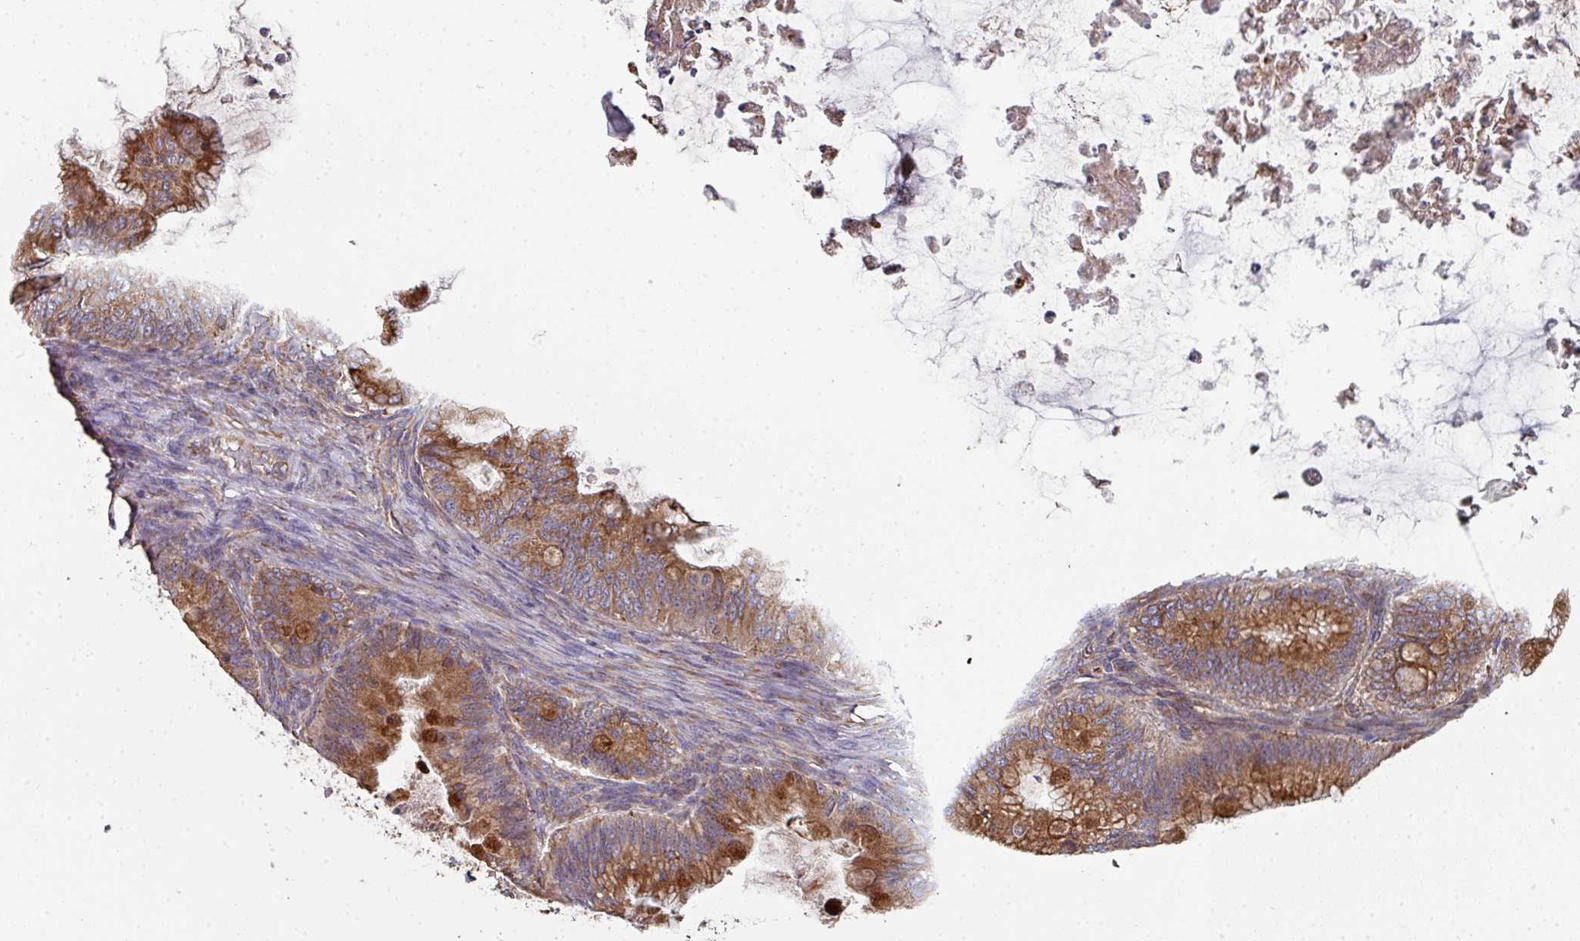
{"staining": {"intensity": "moderate", "quantity": ">75%", "location": "cytoplasmic/membranous"}, "tissue": "ovarian cancer", "cell_type": "Tumor cells", "image_type": "cancer", "snomed": [{"axis": "morphology", "description": "Cystadenocarcinoma, mucinous, NOS"}, {"axis": "topography", "description": "Ovary"}], "caption": "Immunohistochemistry (IHC) of ovarian mucinous cystadenocarcinoma demonstrates medium levels of moderate cytoplasmic/membranous positivity in about >75% of tumor cells.", "gene": "FAT4", "patient": {"sex": "female", "age": 35}}